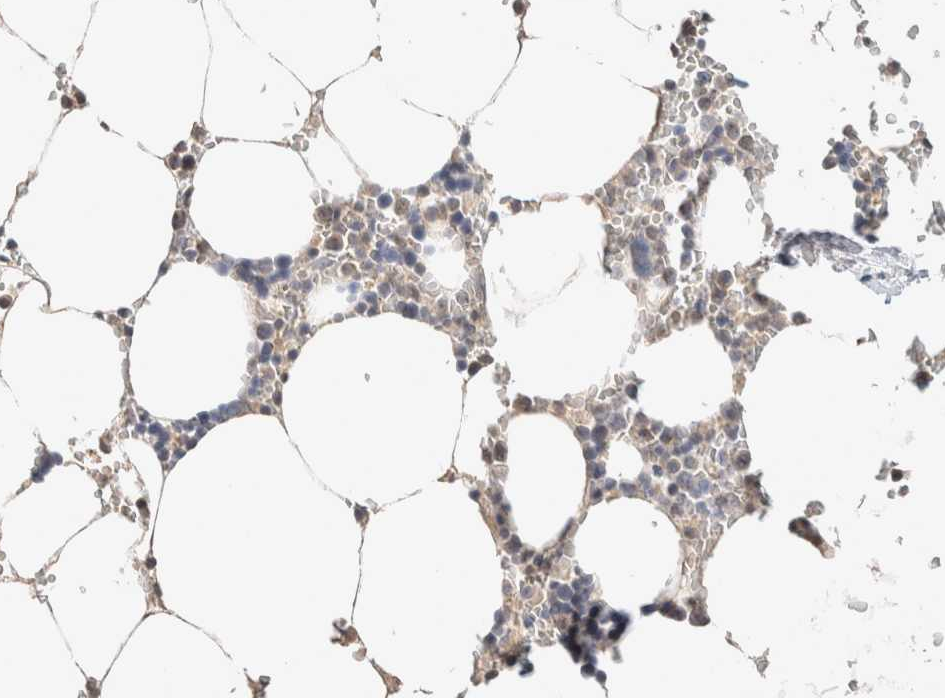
{"staining": {"intensity": "weak", "quantity": "25%-75%", "location": "cytoplasmic/membranous"}, "tissue": "bone marrow", "cell_type": "Hematopoietic cells", "image_type": "normal", "snomed": [{"axis": "morphology", "description": "Normal tissue, NOS"}, {"axis": "topography", "description": "Bone marrow"}], "caption": "Weak cytoplasmic/membranous expression for a protein is present in about 25%-75% of hematopoietic cells of benign bone marrow using immunohistochemistry (IHC).", "gene": "CRAT", "patient": {"sex": "male", "age": 70}}